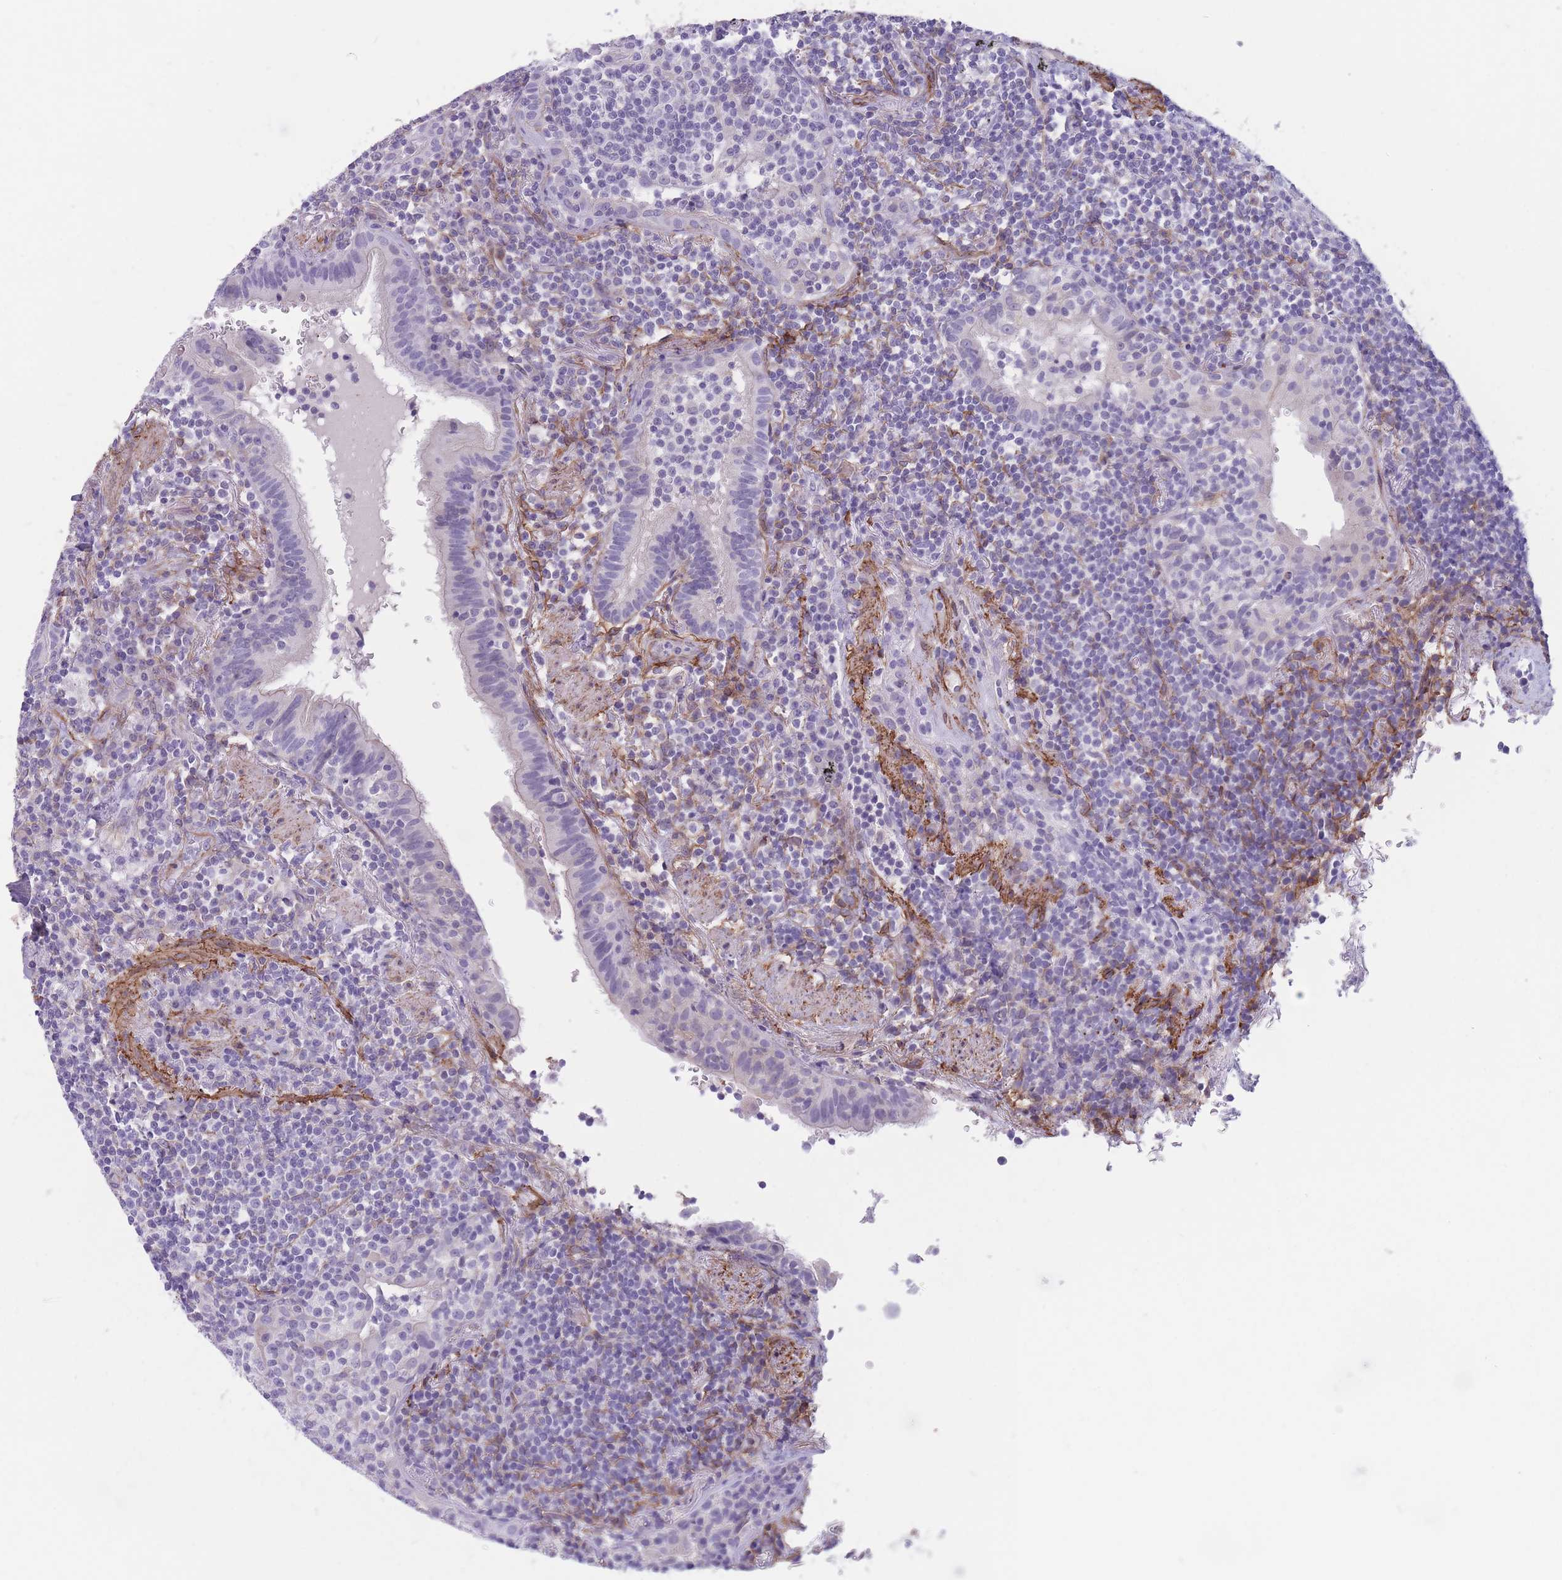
{"staining": {"intensity": "negative", "quantity": "none", "location": "none"}, "tissue": "lymphoma", "cell_type": "Tumor cells", "image_type": "cancer", "snomed": [{"axis": "morphology", "description": "Malignant lymphoma, non-Hodgkin's type, Low grade"}, {"axis": "topography", "description": "Lung"}], "caption": "There is no significant positivity in tumor cells of lymphoma.", "gene": "DPYD", "patient": {"sex": "female", "age": 71}}